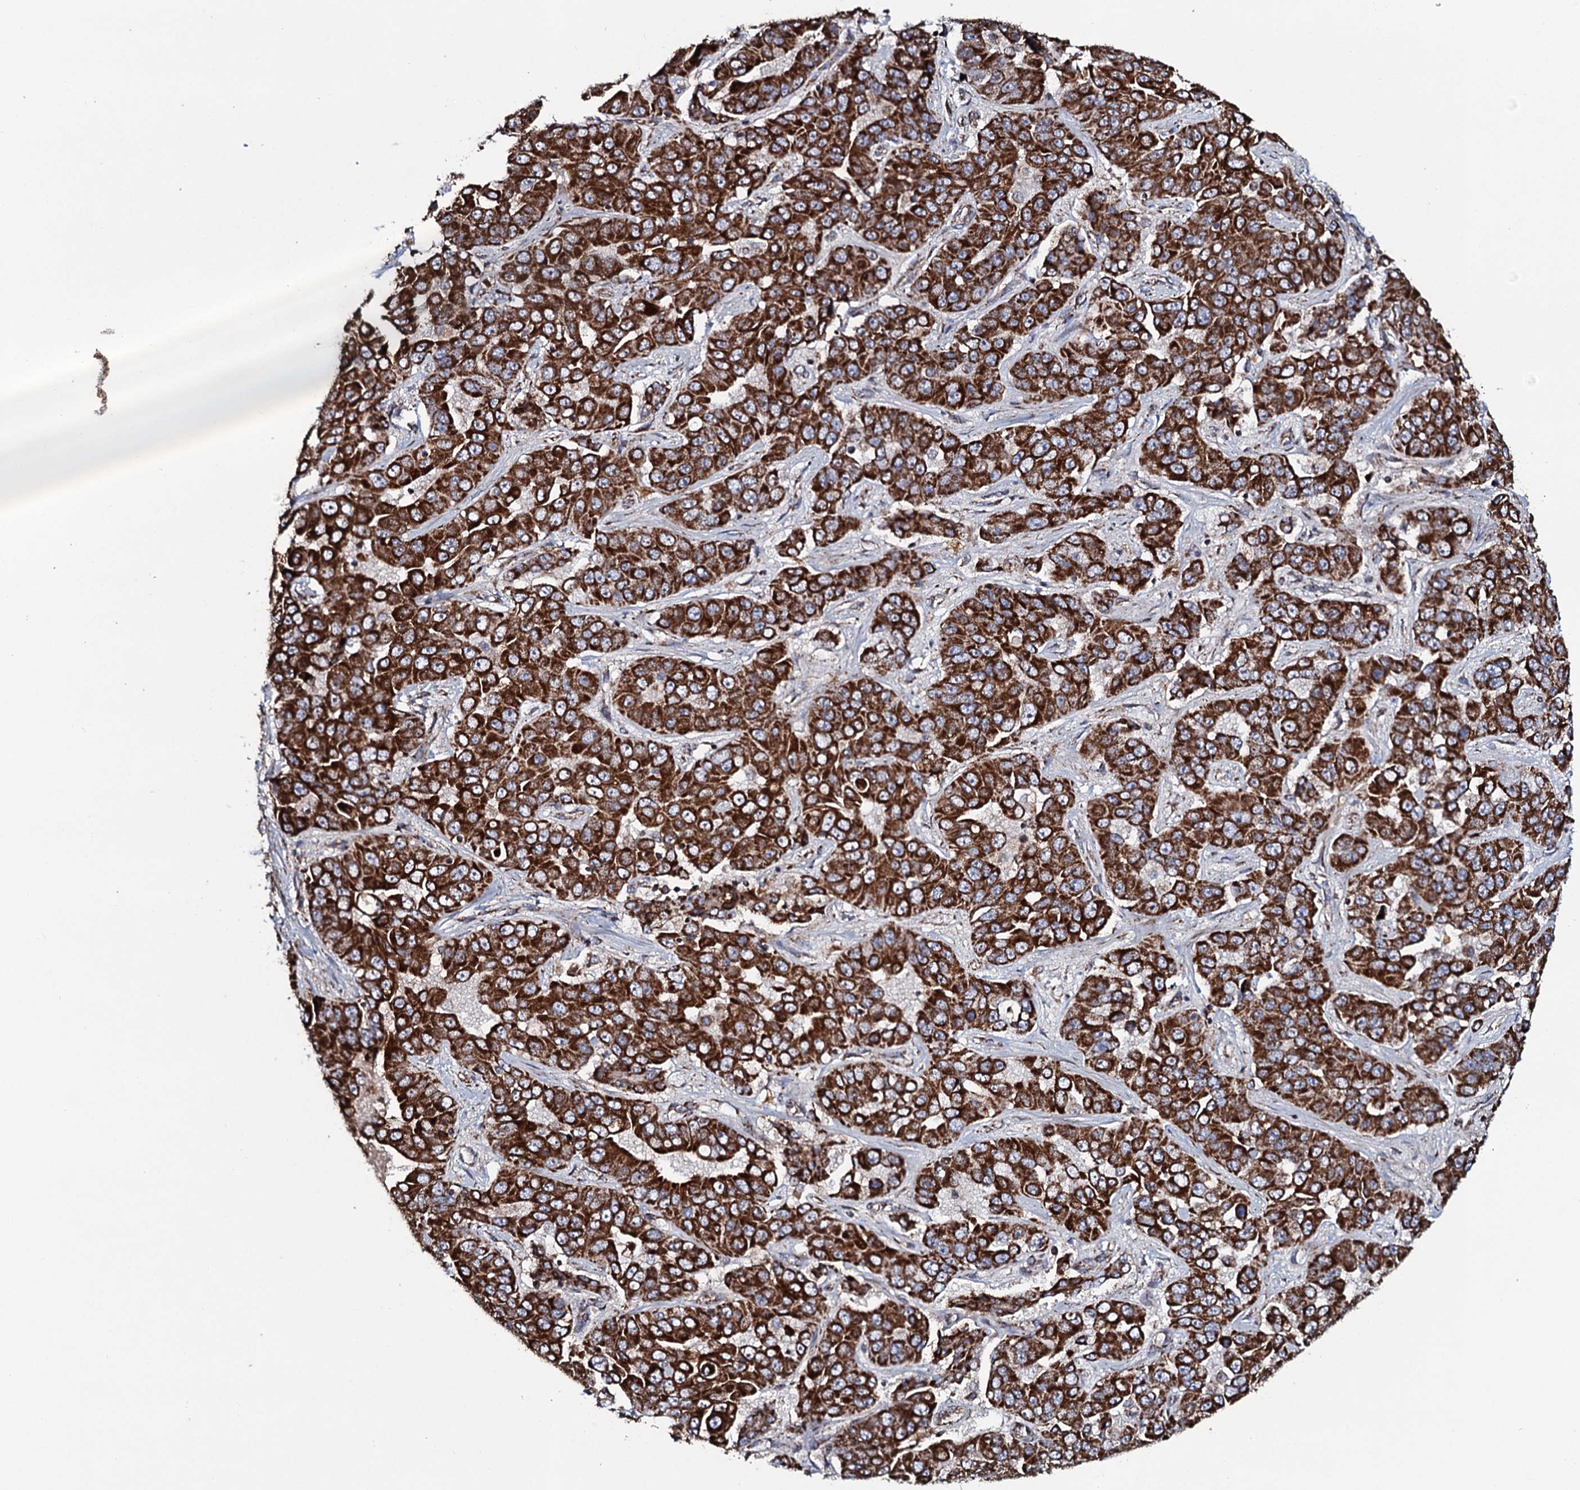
{"staining": {"intensity": "strong", "quantity": ">75%", "location": "cytoplasmic/membranous"}, "tissue": "liver cancer", "cell_type": "Tumor cells", "image_type": "cancer", "snomed": [{"axis": "morphology", "description": "Cholangiocarcinoma"}, {"axis": "topography", "description": "Liver"}], "caption": "Human liver cholangiocarcinoma stained for a protein (brown) reveals strong cytoplasmic/membranous positive expression in about >75% of tumor cells.", "gene": "EVC2", "patient": {"sex": "female", "age": 52}}